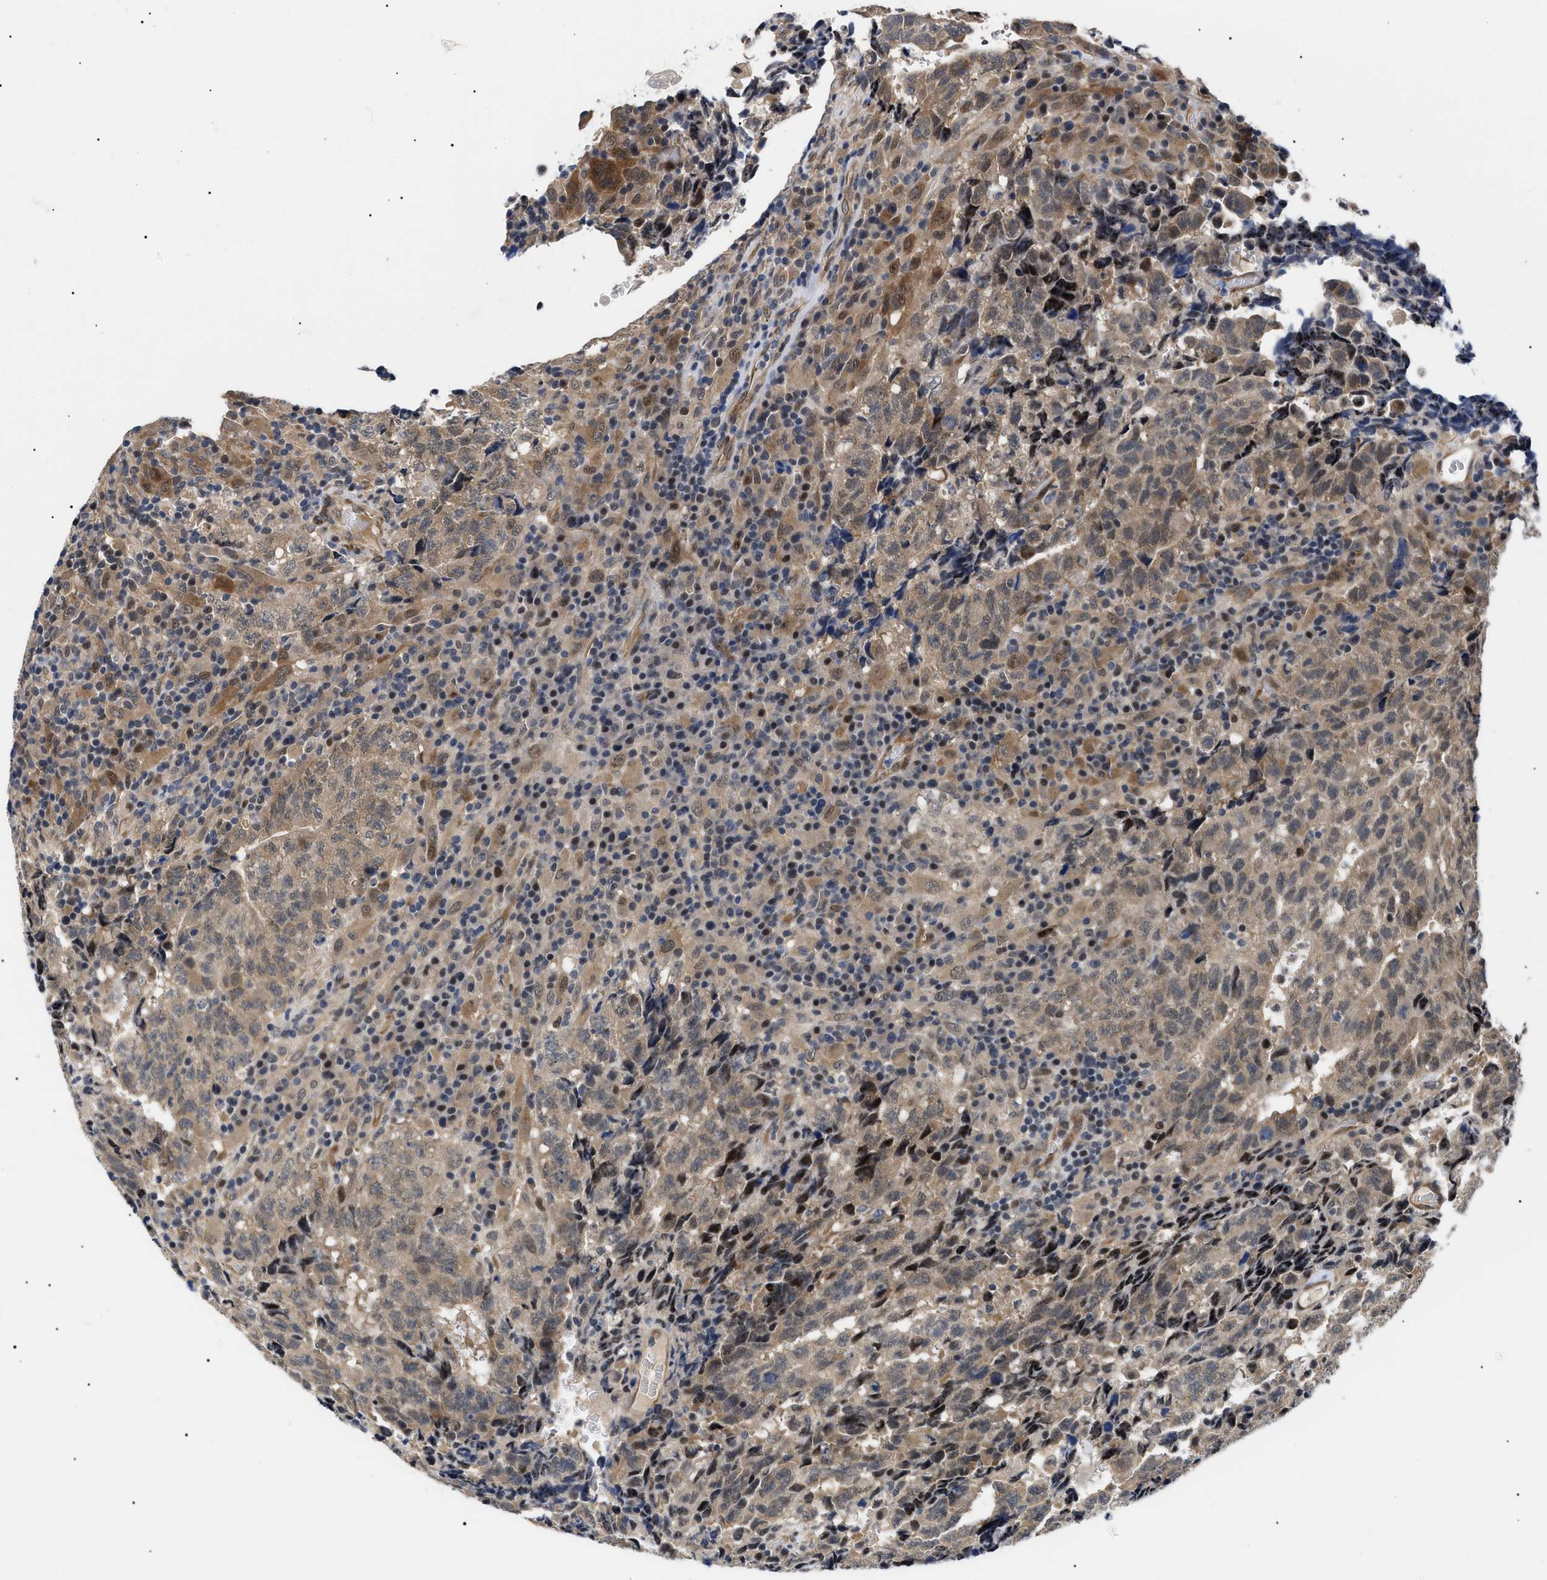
{"staining": {"intensity": "moderate", "quantity": ">75%", "location": "cytoplasmic/membranous"}, "tissue": "testis cancer", "cell_type": "Tumor cells", "image_type": "cancer", "snomed": [{"axis": "morphology", "description": "Necrosis, NOS"}, {"axis": "morphology", "description": "Carcinoma, Embryonal, NOS"}, {"axis": "topography", "description": "Testis"}], "caption": "Testis cancer (embryonal carcinoma) tissue reveals moderate cytoplasmic/membranous staining in about >75% of tumor cells", "gene": "GARRE1", "patient": {"sex": "male", "age": 19}}